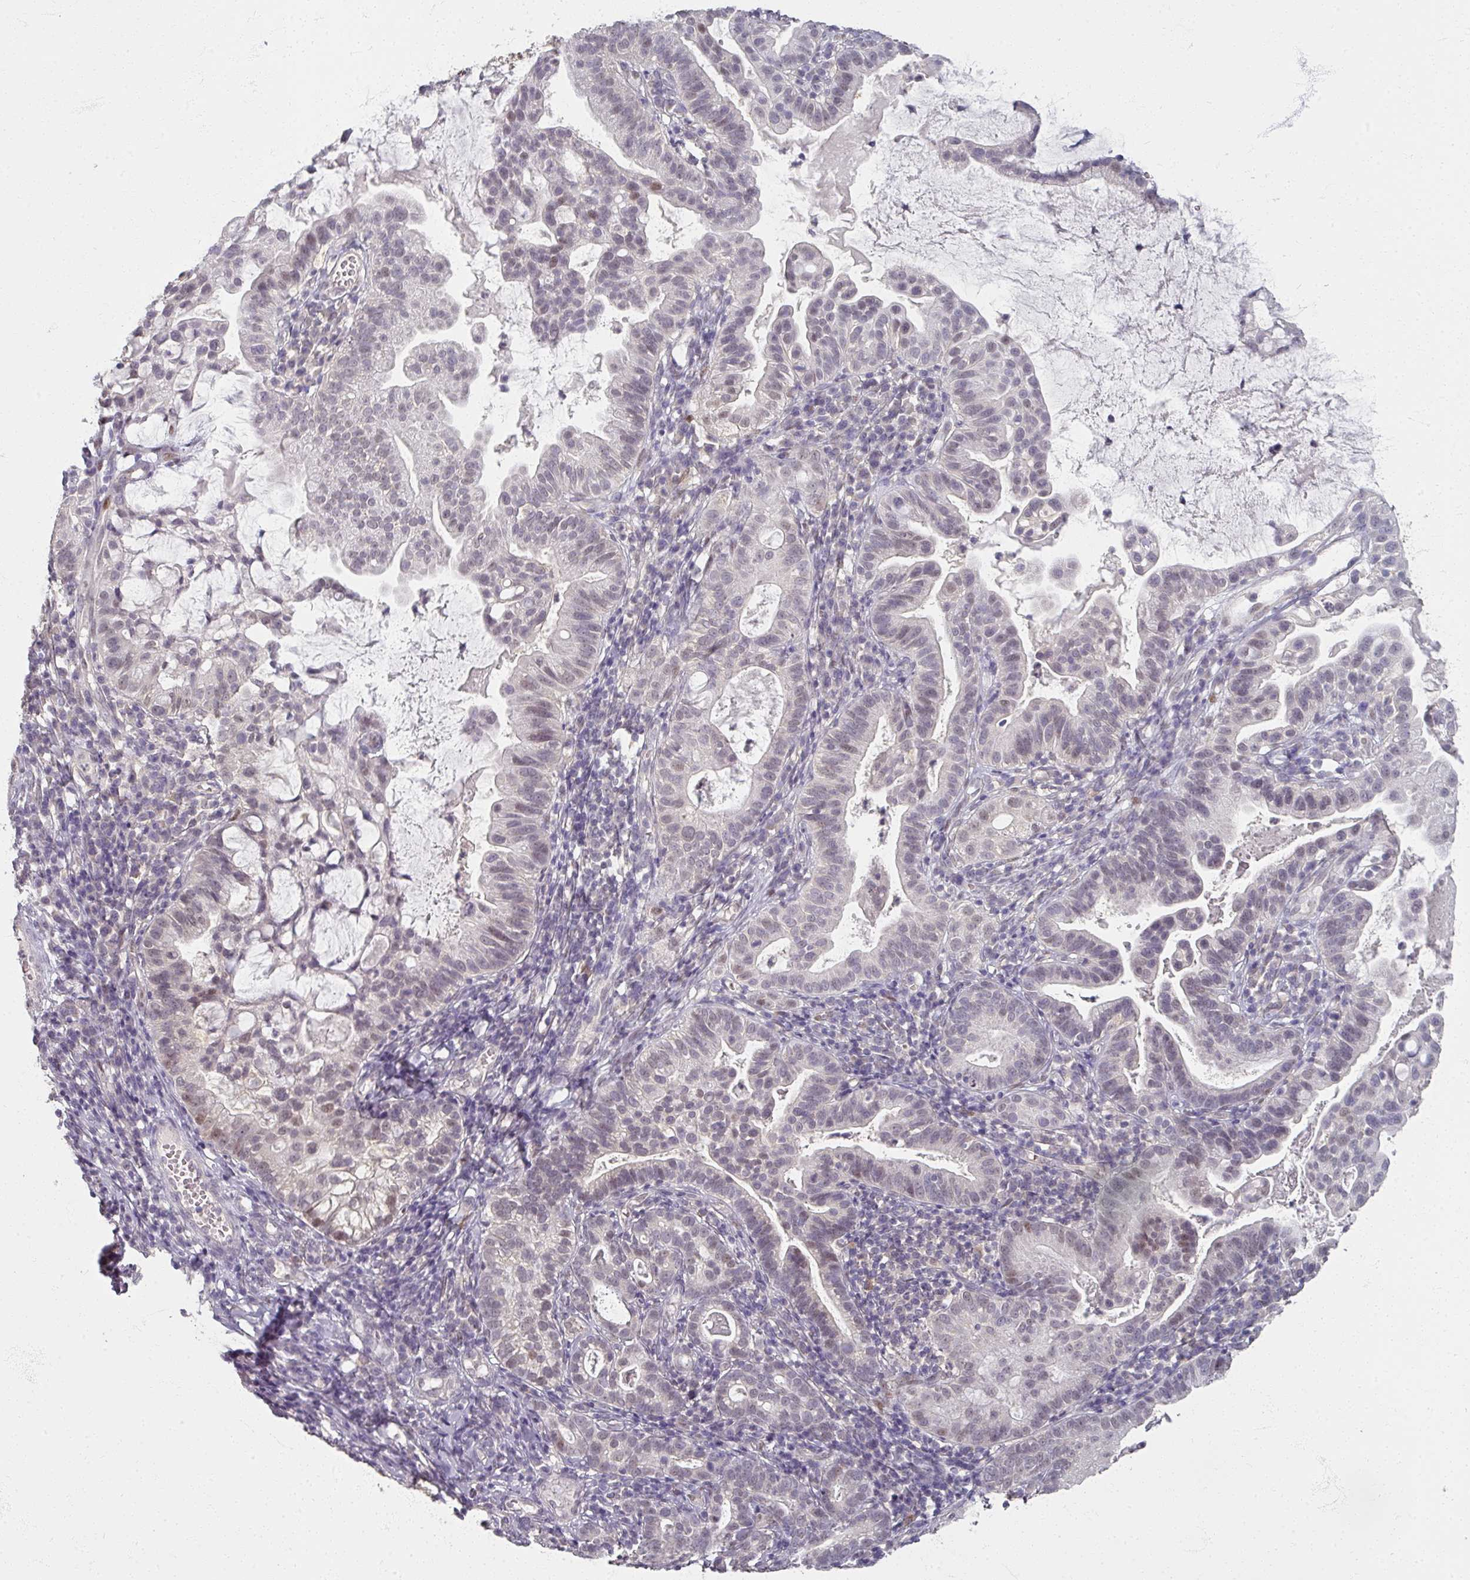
{"staining": {"intensity": "weak", "quantity": "<25%", "location": "nuclear"}, "tissue": "cervical cancer", "cell_type": "Tumor cells", "image_type": "cancer", "snomed": [{"axis": "morphology", "description": "Adenocarcinoma, NOS"}, {"axis": "topography", "description": "Cervix"}], "caption": "This is a micrograph of IHC staining of cervical cancer, which shows no positivity in tumor cells.", "gene": "SOX11", "patient": {"sex": "female", "age": 41}}